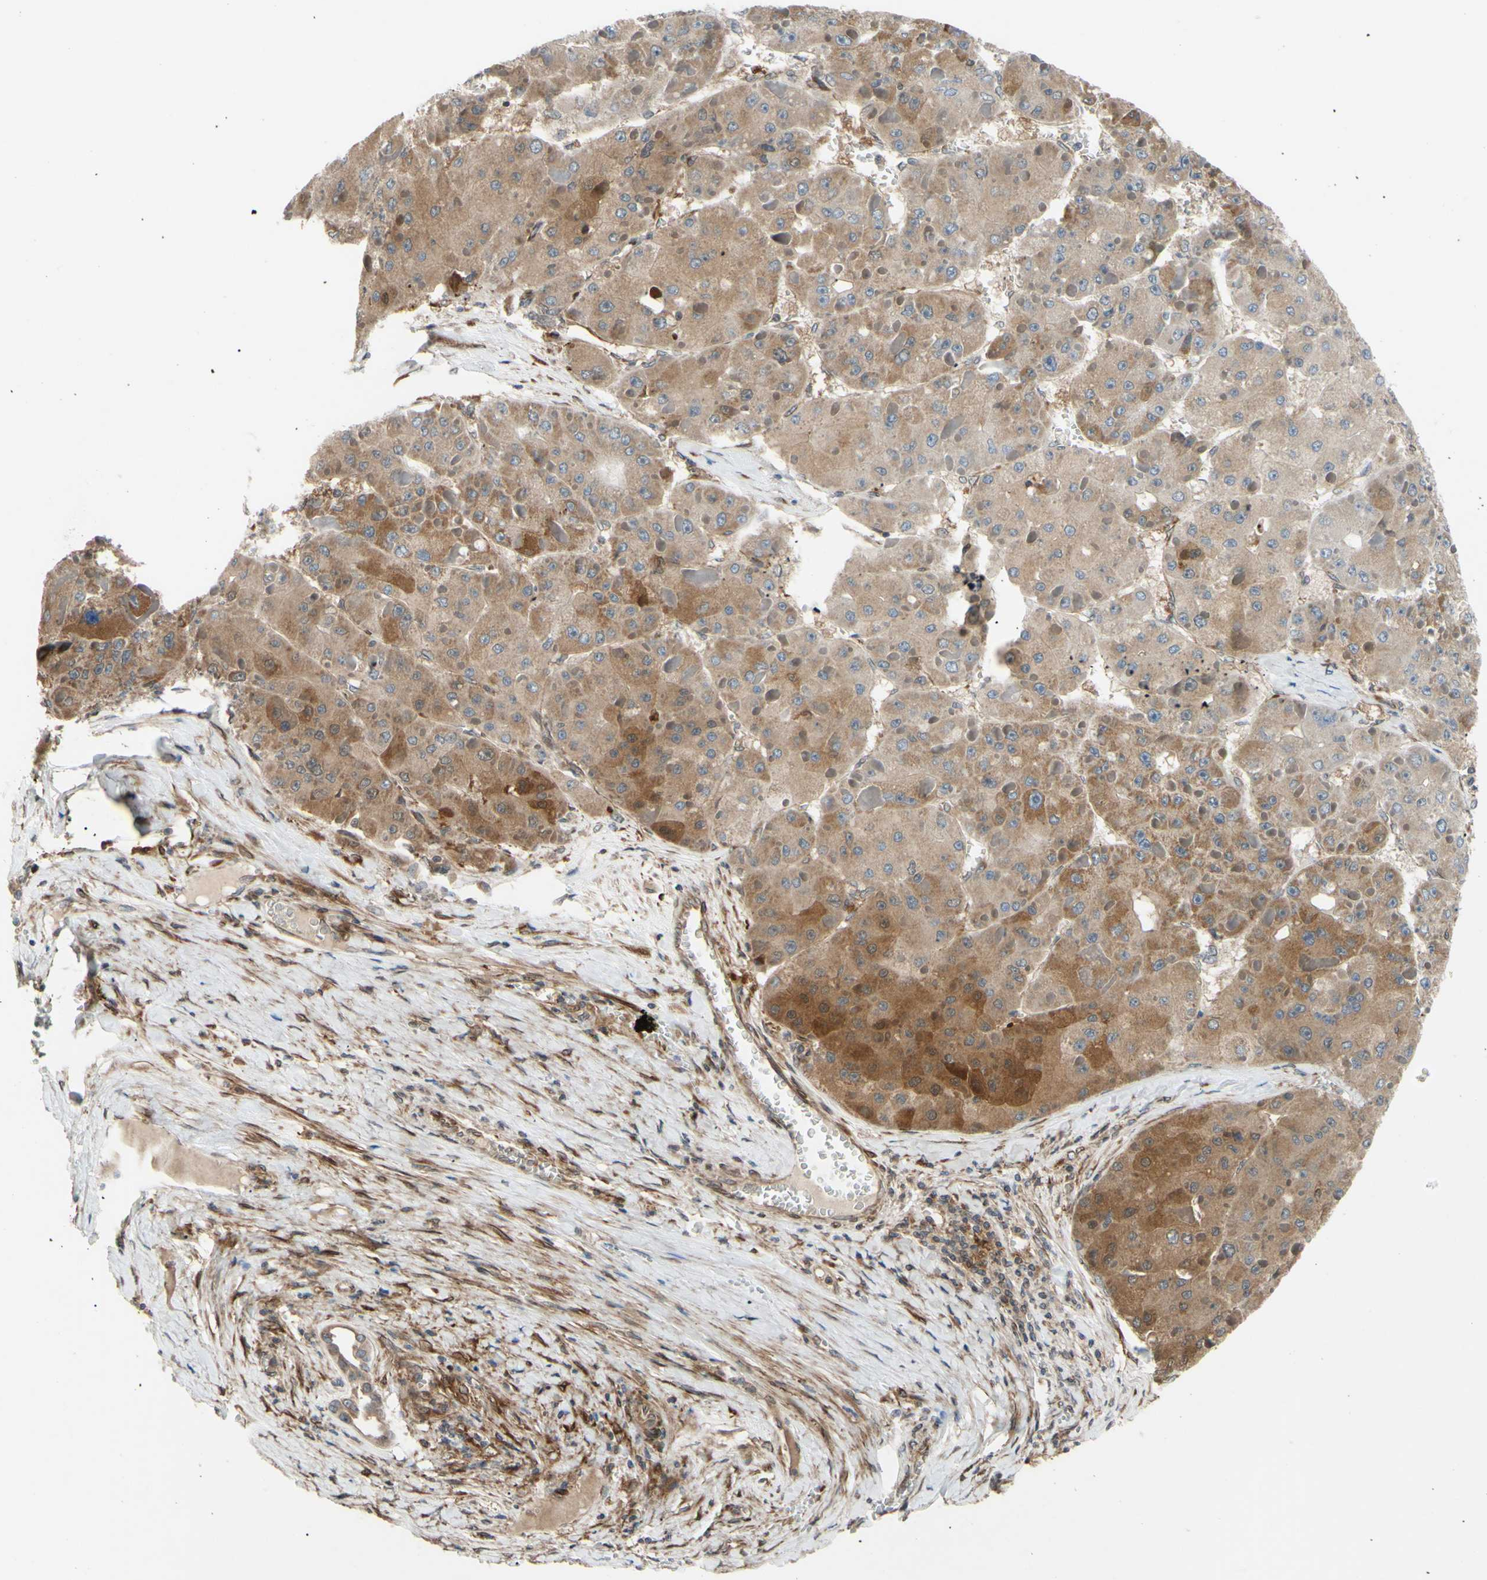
{"staining": {"intensity": "moderate", "quantity": ">75%", "location": "cytoplasmic/membranous"}, "tissue": "liver cancer", "cell_type": "Tumor cells", "image_type": "cancer", "snomed": [{"axis": "morphology", "description": "Carcinoma, Hepatocellular, NOS"}, {"axis": "topography", "description": "Liver"}], "caption": "An image showing moderate cytoplasmic/membranous positivity in approximately >75% of tumor cells in liver cancer (hepatocellular carcinoma), as visualized by brown immunohistochemical staining.", "gene": "PRAF2", "patient": {"sex": "female", "age": 73}}